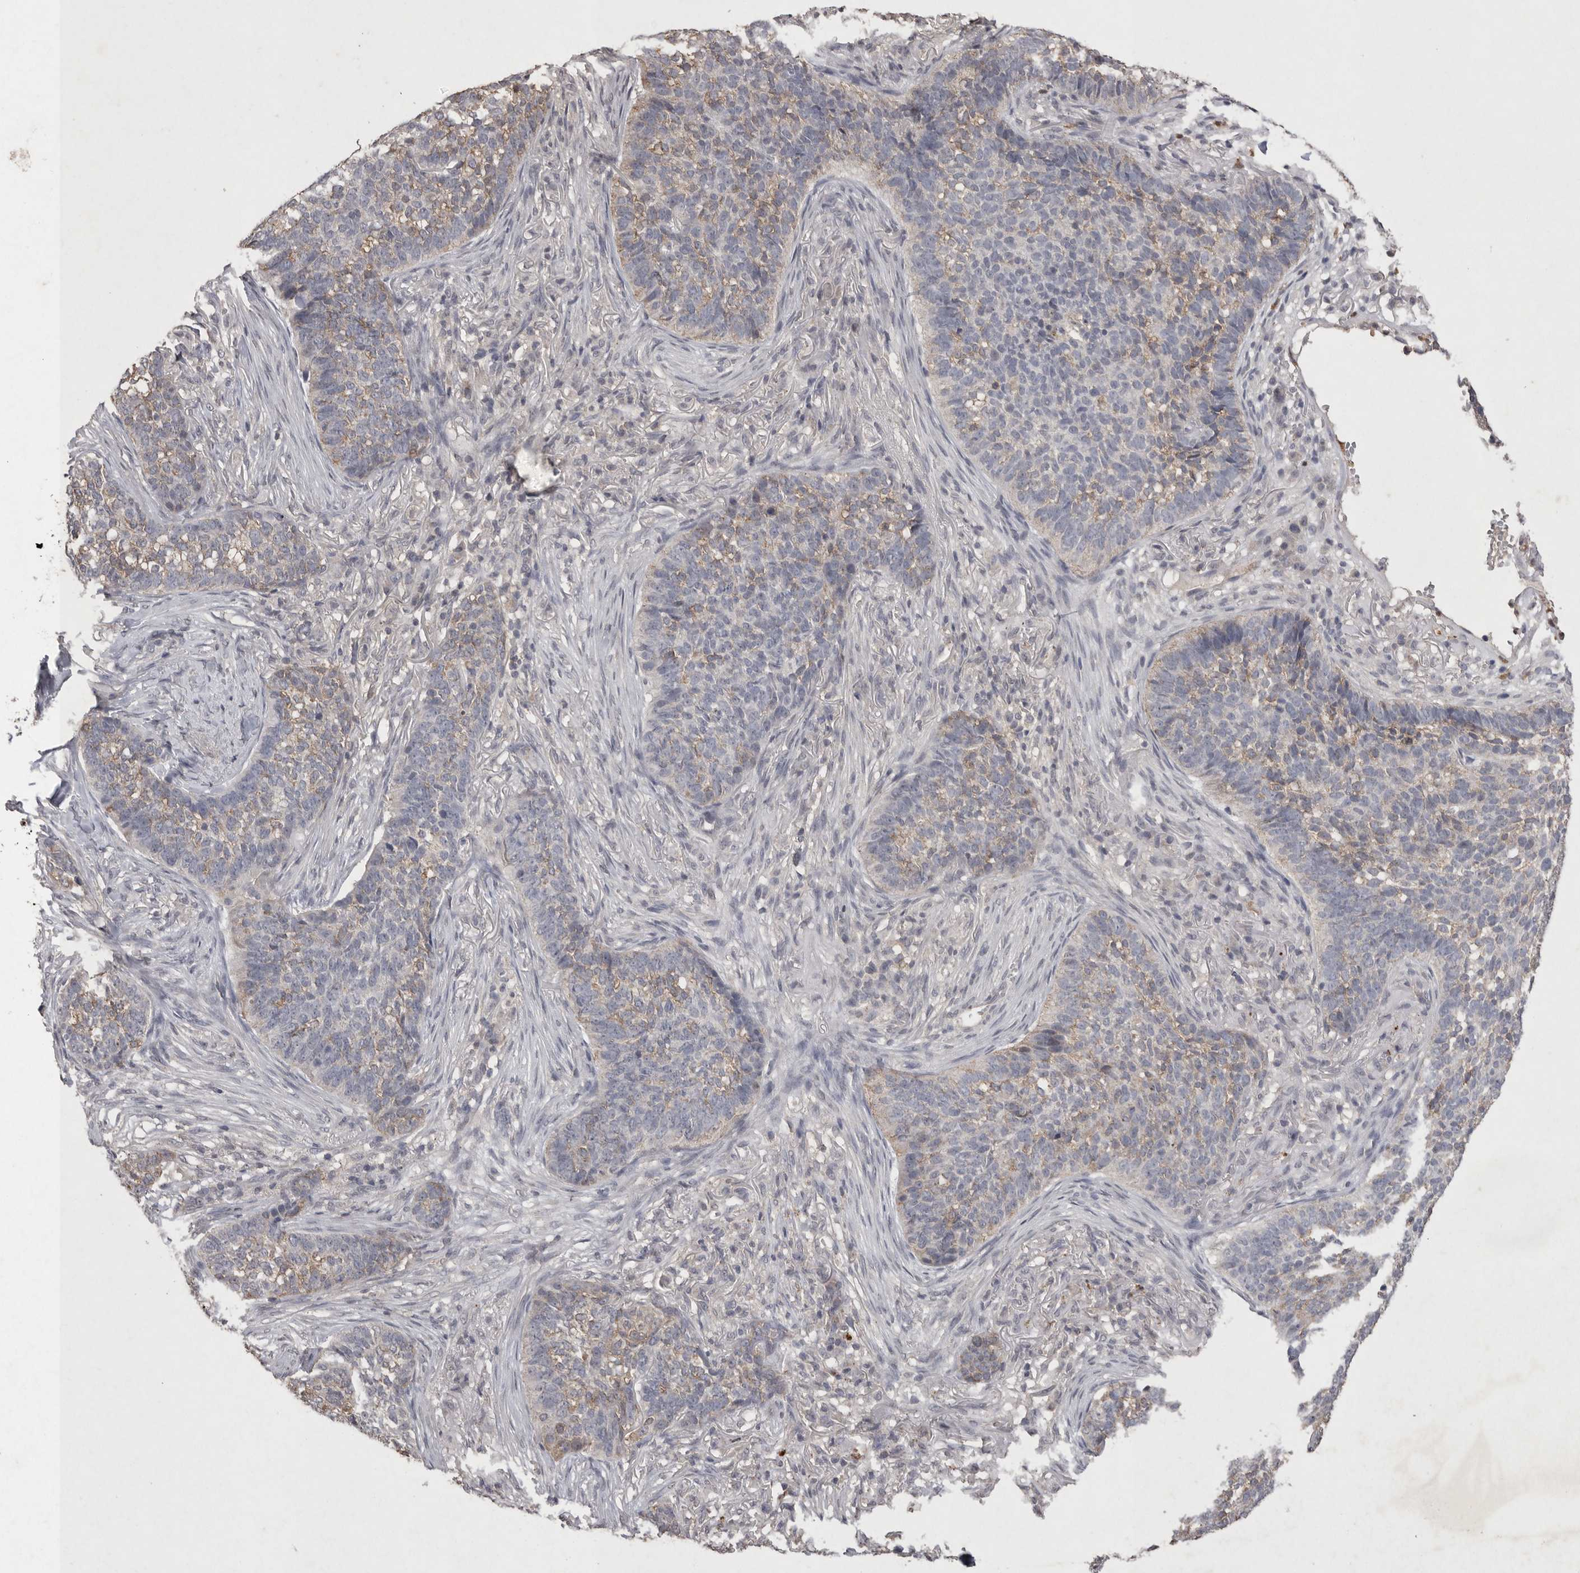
{"staining": {"intensity": "weak", "quantity": "25%-75%", "location": "cytoplasmic/membranous"}, "tissue": "skin cancer", "cell_type": "Tumor cells", "image_type": "cancer", "snomed": [{"axis": "morphology", "description": "Basal cell carcinoma"}, {"axis": "topography", "description": "Skin"}], "caption": "Protein staining of skin cancer tissue exhibits weak cytoplasmic/membranous expression in approximately 25%-75% of tumor cells. The staining was performed using DAB (3,3'-diaminobenzidine) to visualize the protein expression in brown, while the nuclei were stained in blue with hematoxylin (Magnification: 20x).", "gene": "APLNR", "patient": {"sex": "male", "age": 85}}